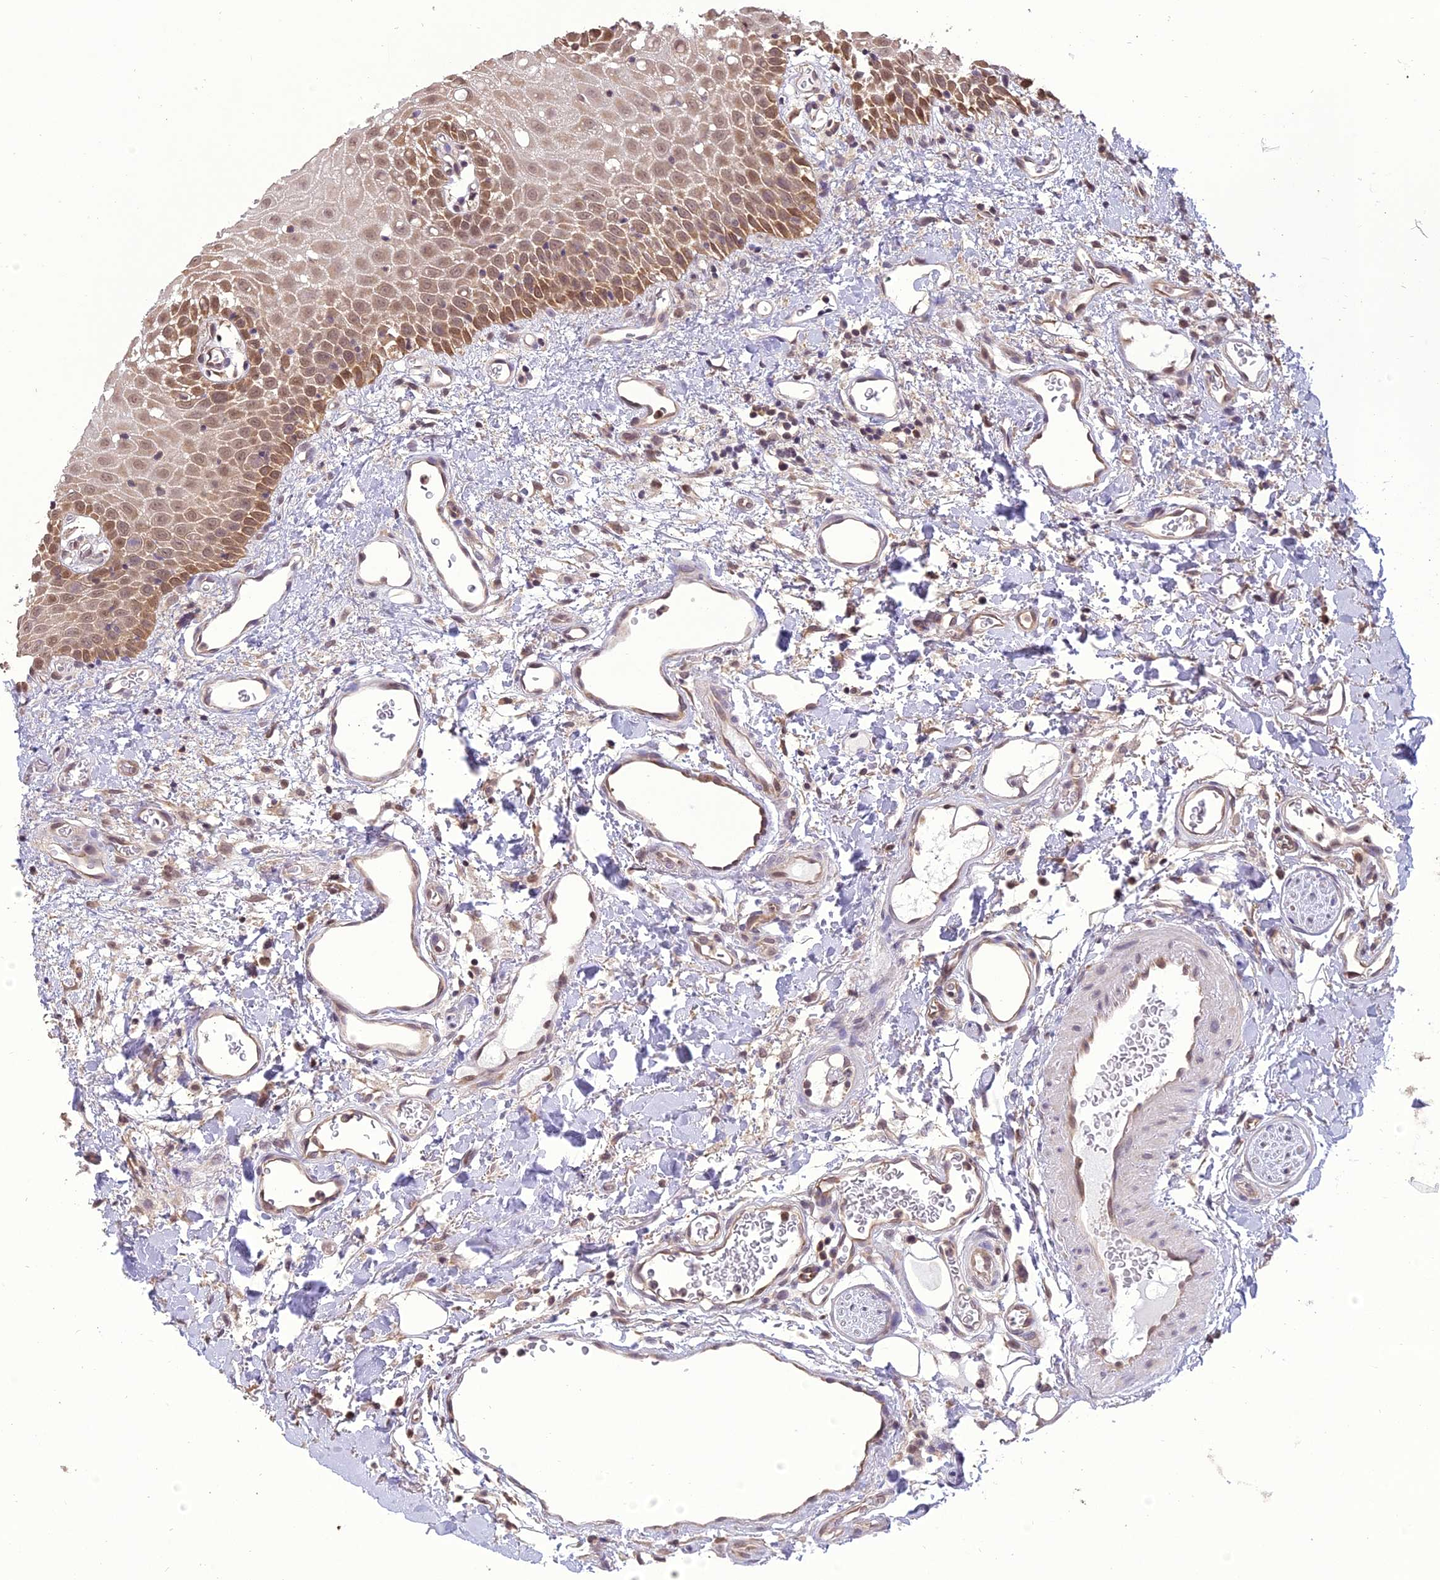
{"staining": {"intensity": "moderate", "quantity": ">75%", "location": "cytoplasmic/membranous,nuclear"}, "tissue": "oral mucosa", "cell_type": "Squamous epithelial cells", "image_type": "normal", "snomed": [{"axis": "morphology", "description": "Normal tissue, NOS"}, {"axis": "topography", "description": "Oral tissue"}], "caption": "Protein analysis of normal oral mucosa shows moderate cytoplasmic/membranous,nuclear staining in approximately >75% of squamous epithelial cells. (brown staining indicates protein expression, while blue staining denotes nuclei).", "gene": "TIGD7", "patient": {"sex": "female", "age": 70}}